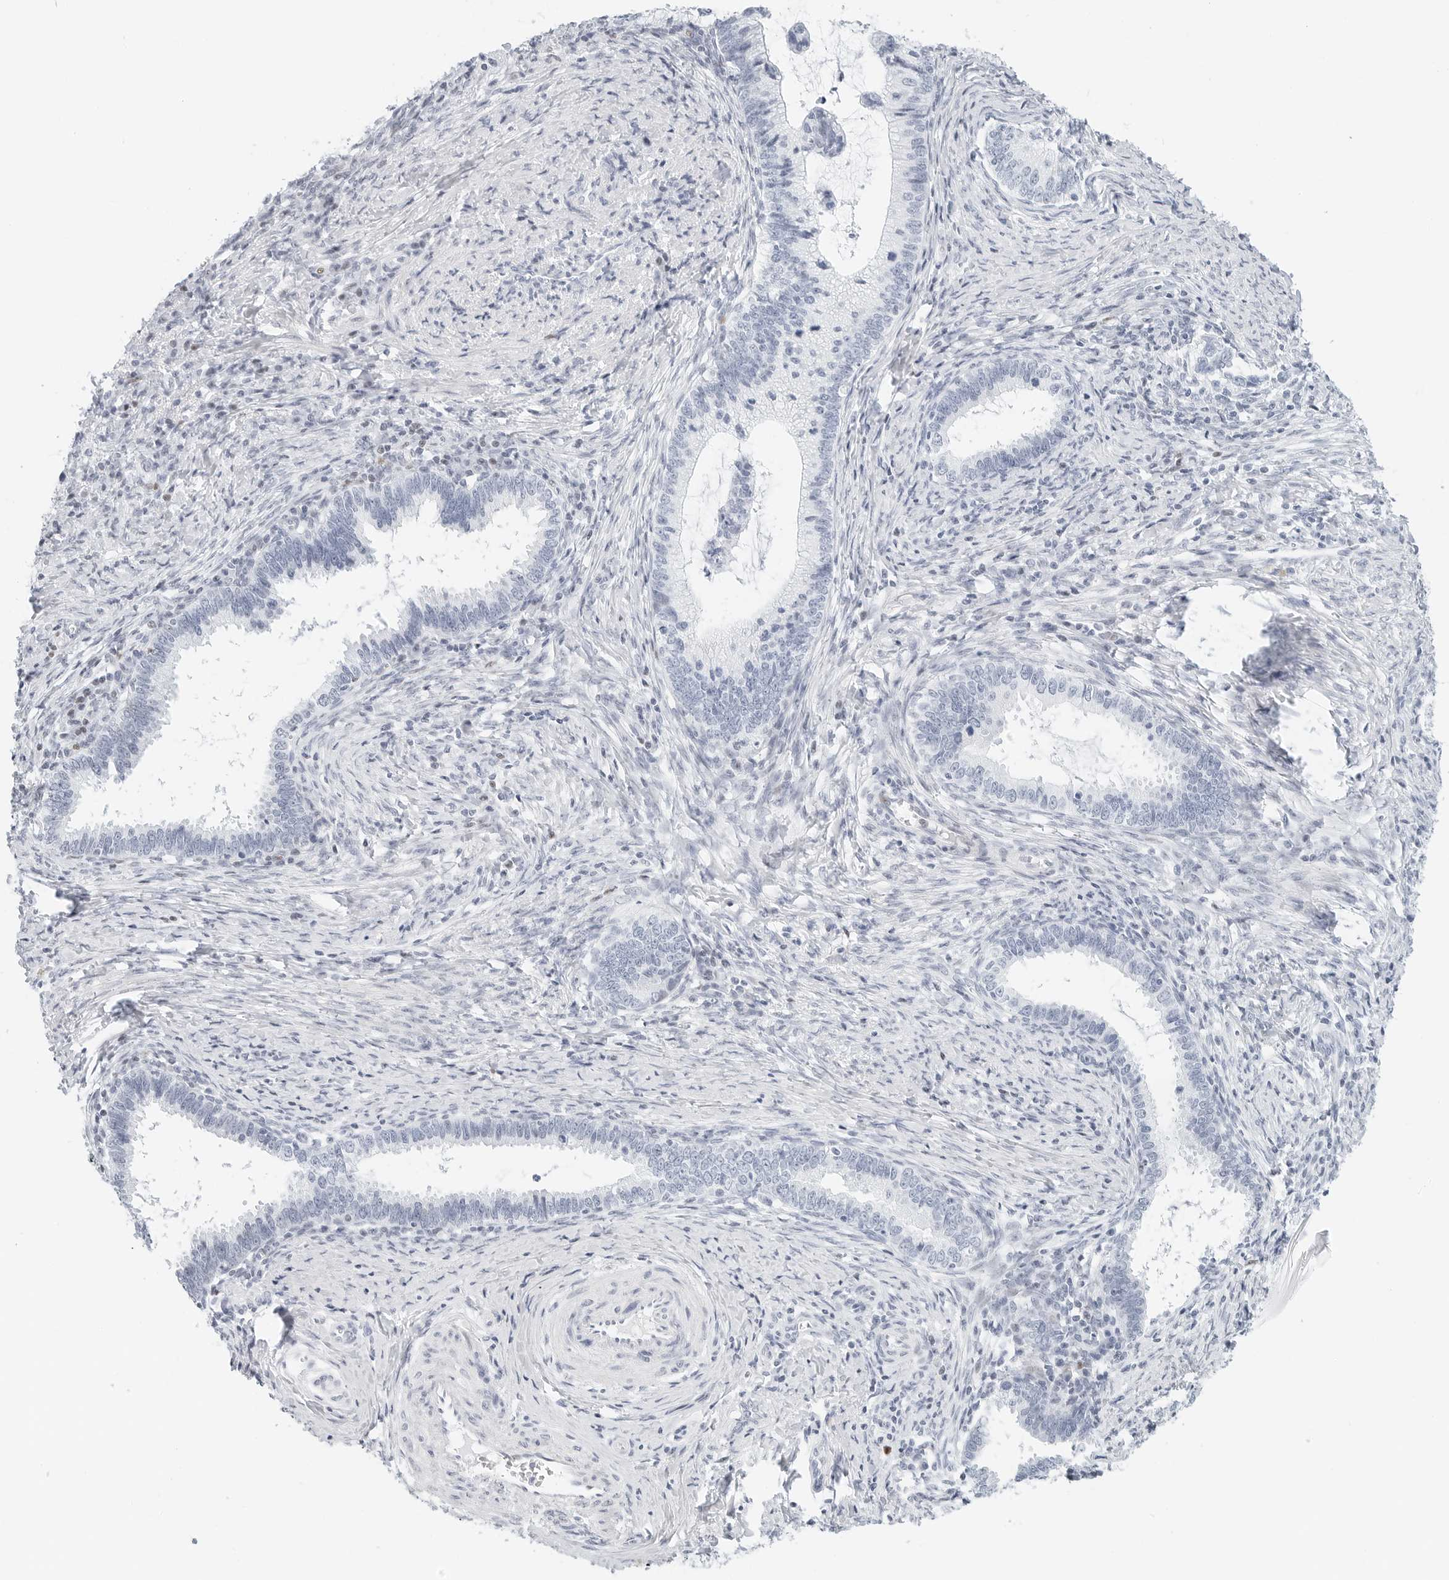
{"staining": {"intensity": "negative", "quantity": "none", "location": "none"}, "tissue": "cervical cancer", "cell_type": "Tumor cells", "image_type": "cancer", "snomed": [{"axis": "morphology", "description": "Adenocarcinoma, NOS"}, {"axis": "topography", "description": "Cervix"}], "caption": "Human cervical adenocarcinoma stained for a protein using immunohistochemistry displays no expression in tumor cells.", "gene": "NTMT2", "patient": {"sex": "female", "age": 36}}